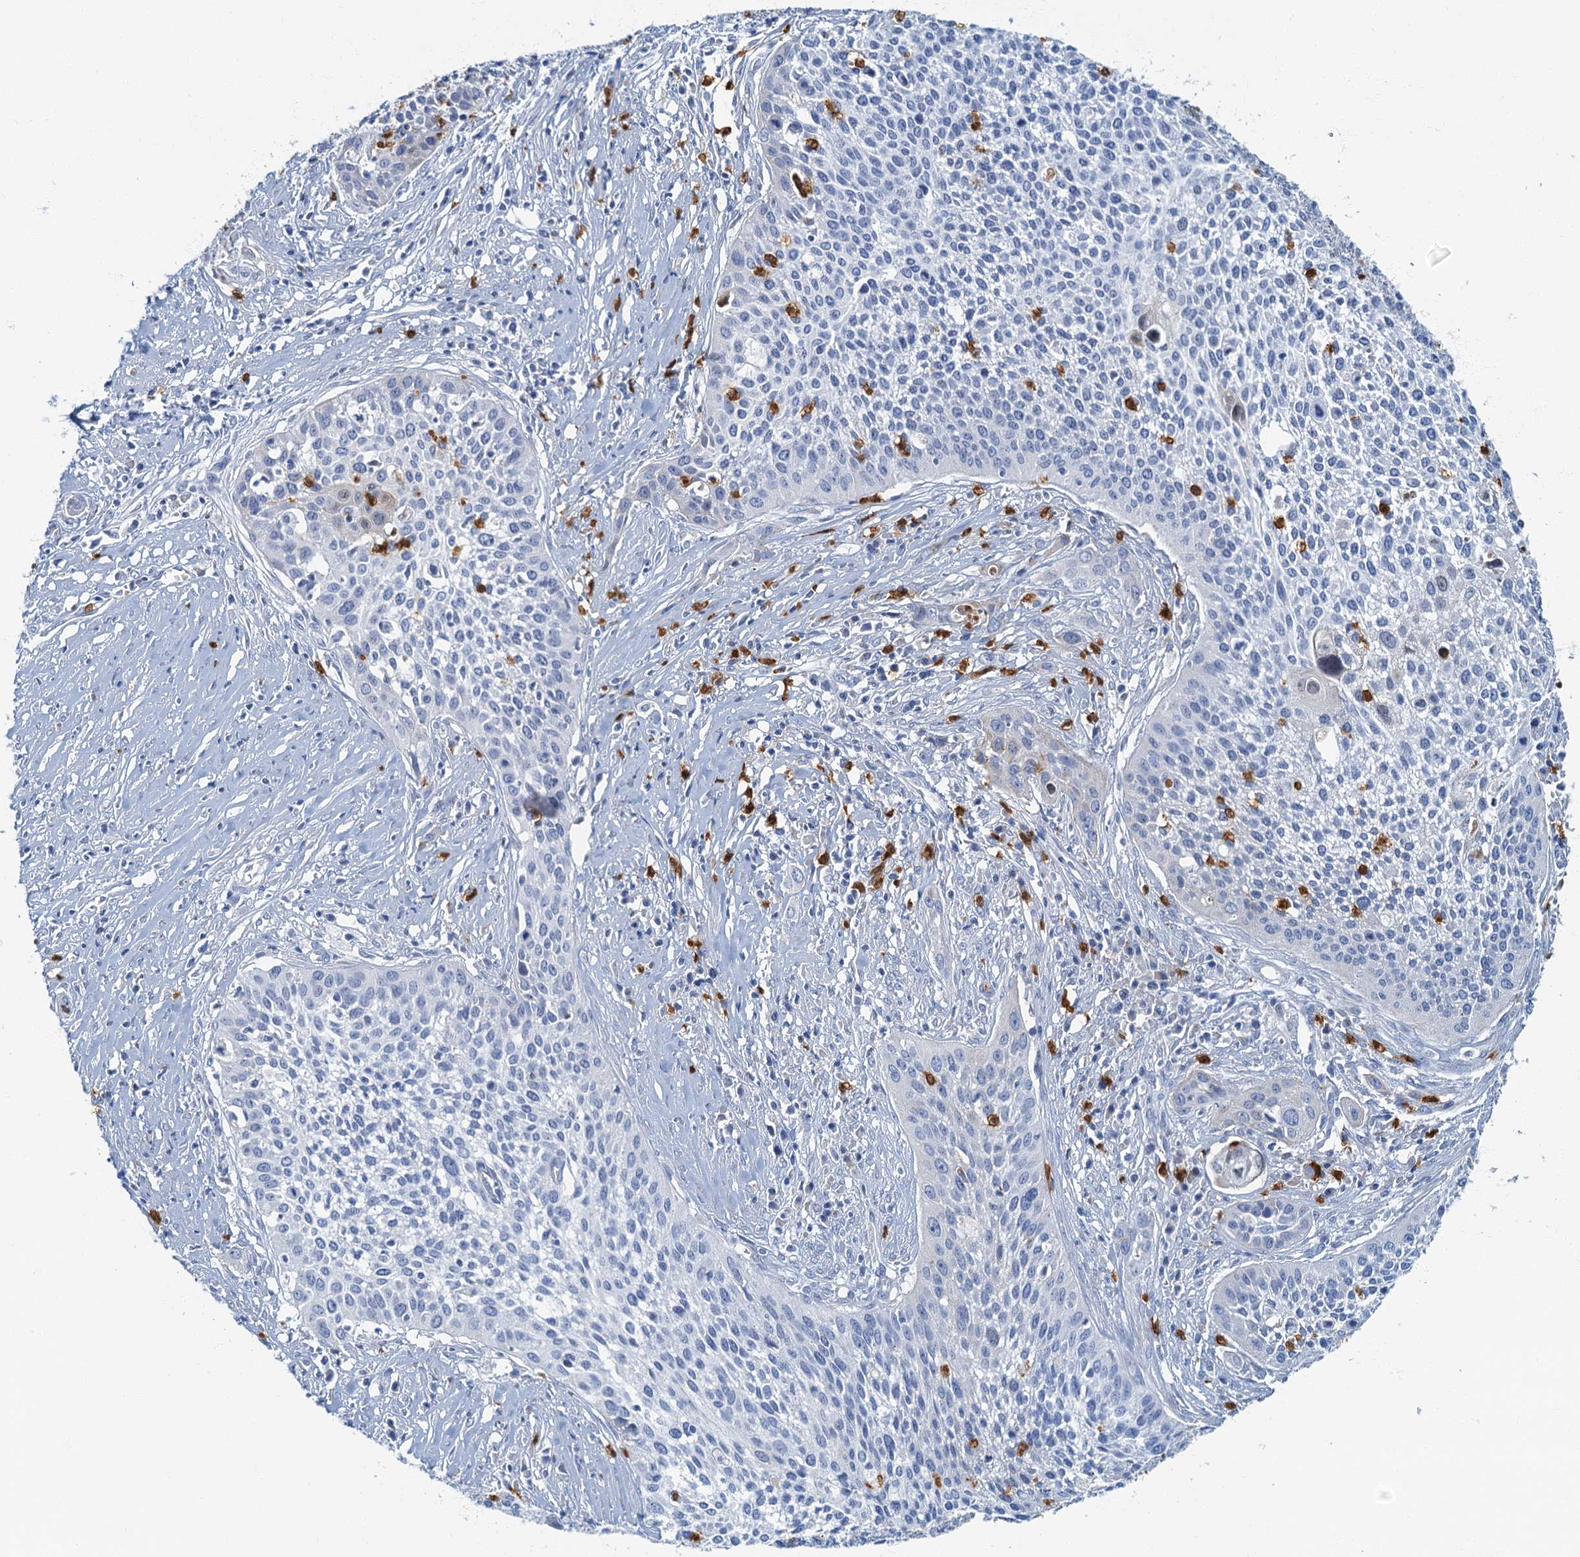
{"staining": {"intensity": "negative", "quantity": "none", "location": "none"}, "tissue": "cervical cancer", "cell_type": "Tumor cells", "image_type": "cancer", "snomed": [{"axis": "morphology", "description": "Squamous cell carcinoma, NOS"}, {"axis": "topography", "description": "Cervix"}], "caption": "Tumor cells show no significant protein expression in cervical cancer (squamous cell carcinoma).", "gene": "ANKDD1A", "patient": {"sex": "female", "age": 34}}